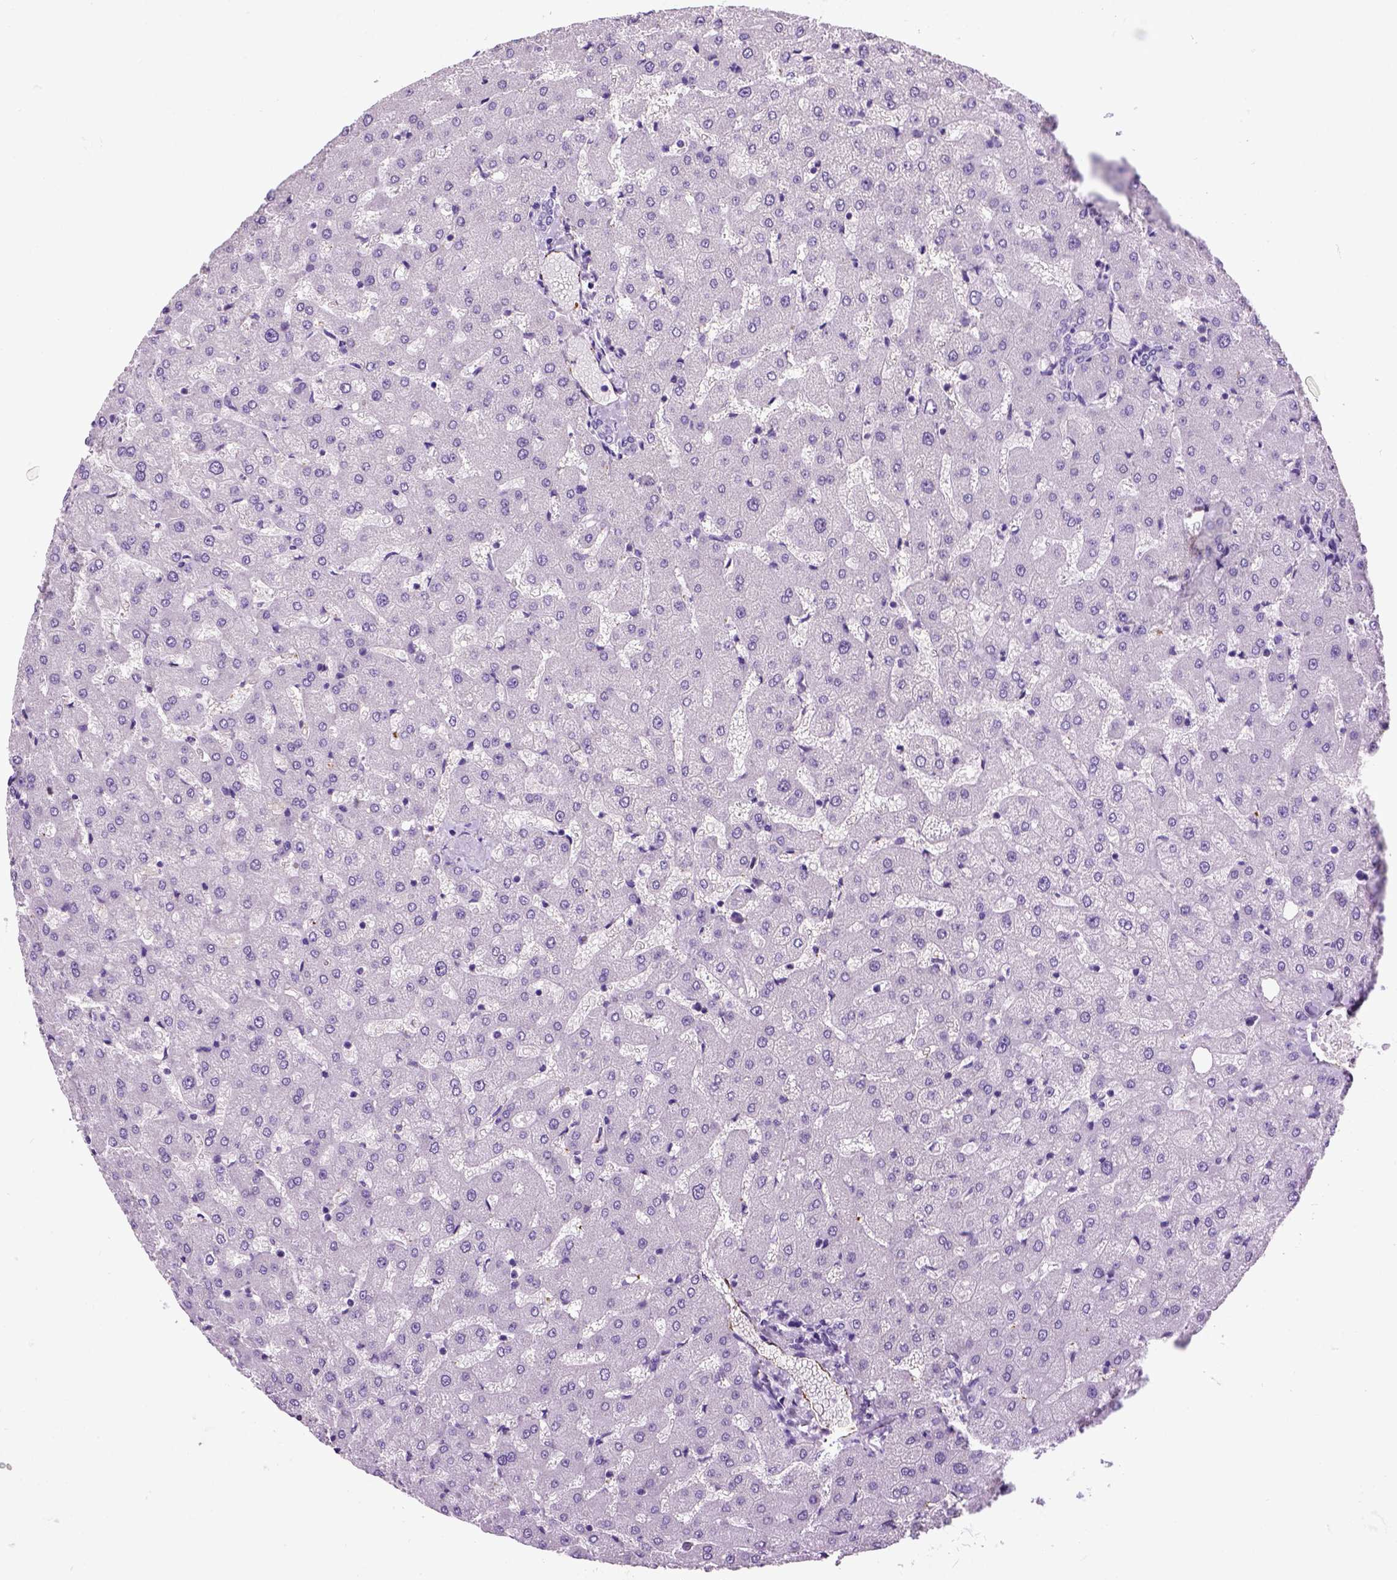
{"staining": {"intensity": "negative", "quantity": "none", "location": "none"}, "tissue": "liver", "cell_type": "Cholangiocytes", "image_type": "normal", "snomed": [{"axis": "morphology", "description": "Normal tissue, NOS"}, {"axis": "topography", "description": "Liver"}], "caption": "IHC histopathology image of benign liver: liver stained with DAB demonstrates no significant protein staining in cholangiocytes.", "gene": "VWF", "patient": {"sex": "female", "age": 50}}